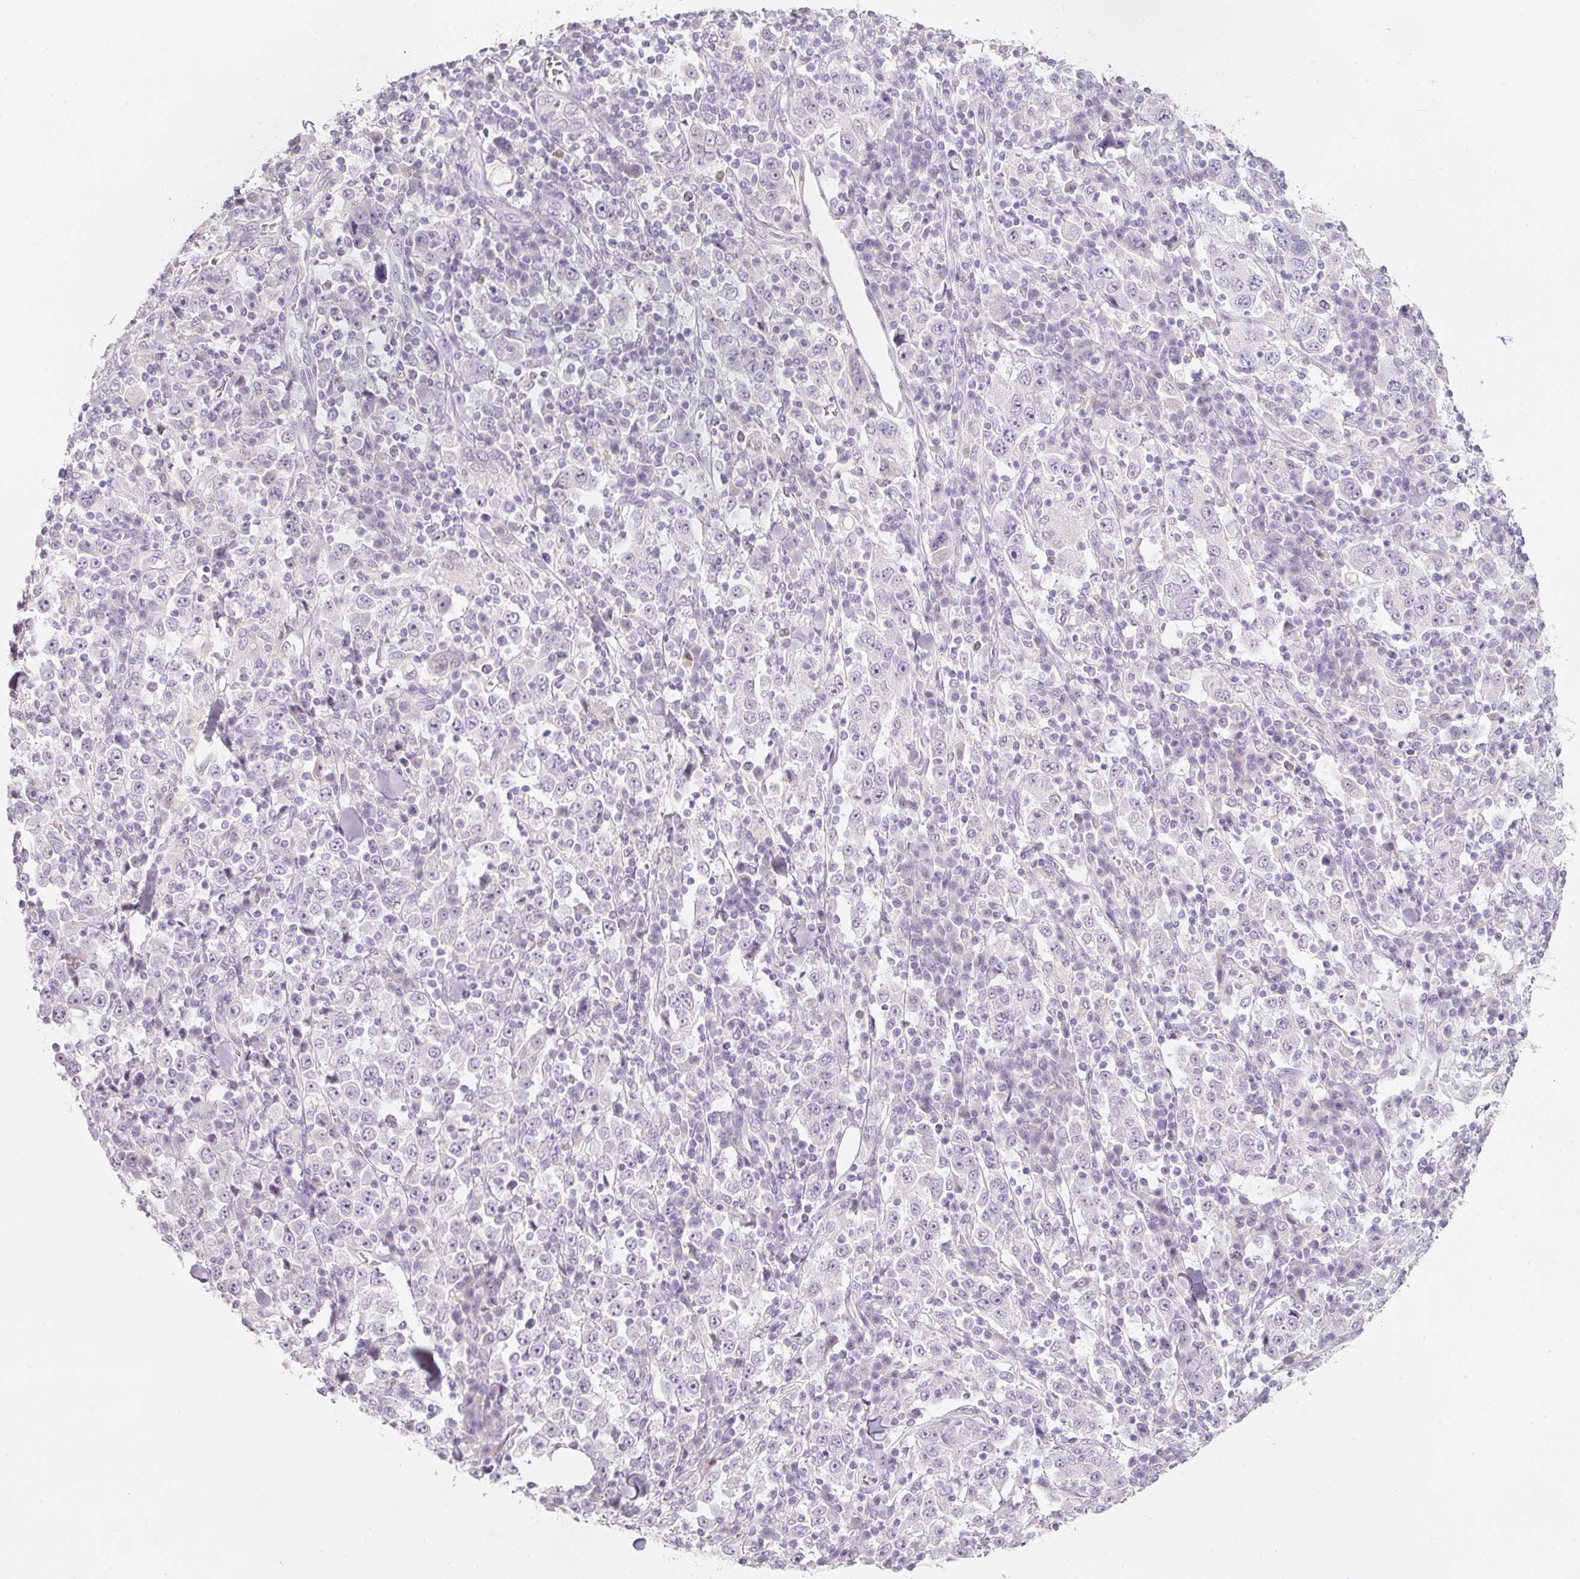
{"staining": {"intensity": "negative", "quantity": "none", "location": "none"}, "tissue": "stomach cancer", "cell_type": "Tumor cells", "image_type": "cancer", "snomed": [{"axis": "morphology", "description": "Normal tissue, NOS"}, {"axis": "morphology", "description": "Adenocarcinoma, NOS"}, {"axis": "topography", "description": "Stomach, upper"}, {"axis": "topography", "description": "Stomach"}], "caption": "A histopathology image of human adenocarcinoma (stomach) is negative for staining in tumor cells.", "gene": "ENSG00000206549", "patient": {"sex": "male", "age": 59}}